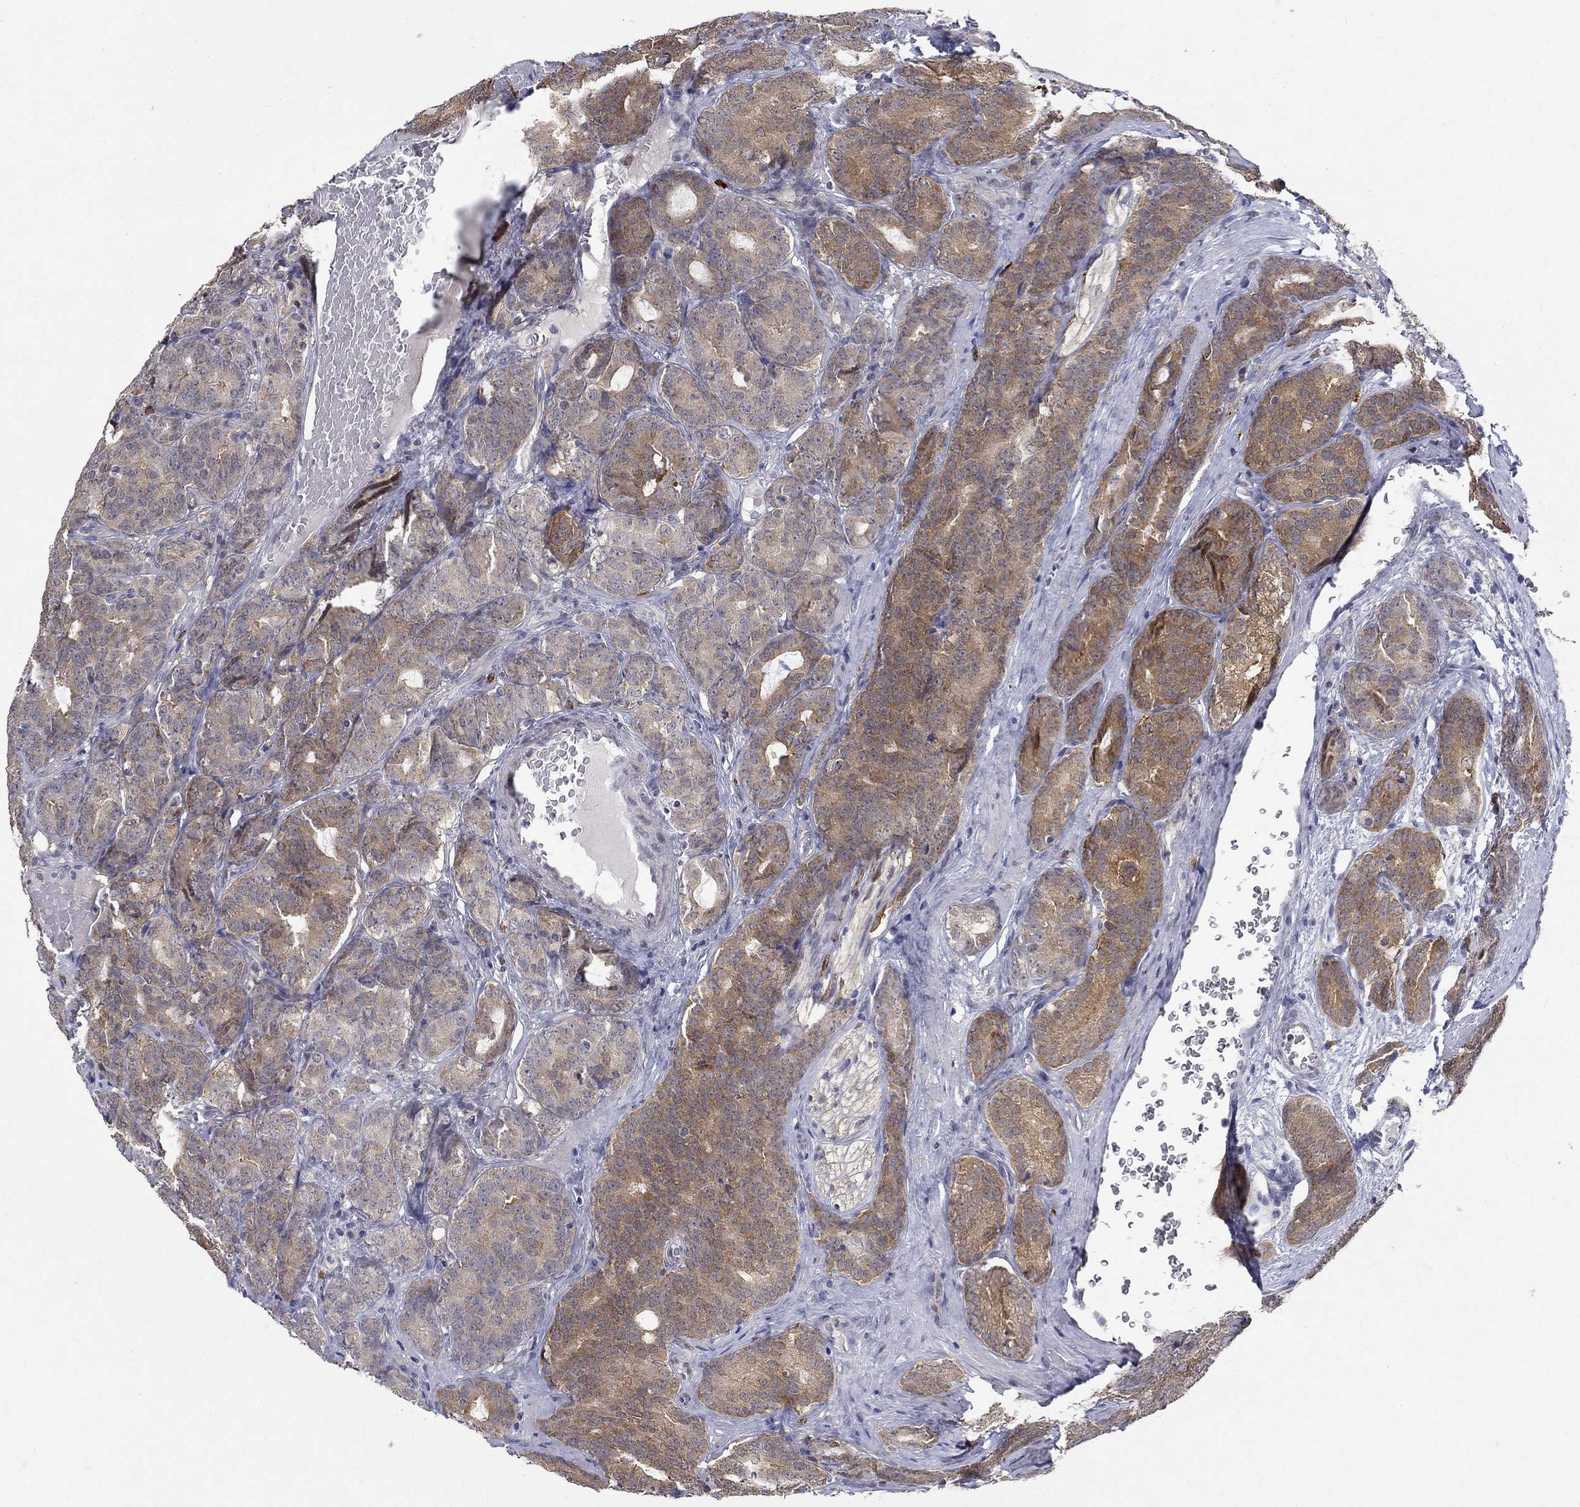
{"staining": {"intensity": "moderate", "quantity": ">75%", "location": "cytoplasmic/membranous"}, "tissue": "prostate cancer", "cell_type": "Tumor cells", "image_type": "cancer", "snomed": [{"axis": "morphology", "description": "Adenocarcinoma, NOS"}, {"axis": "topography", "description": "Prostate"}], "caption": "An IHC photomicrograph of neoplastic tissue is shown. Protein staining in brown shows moderate cytoplasmic/membranous positivity in prostate adenocarcinoma within tumor cells.", "gene": "PCBP3", "patient": {"sex": "male", "age": 71}}